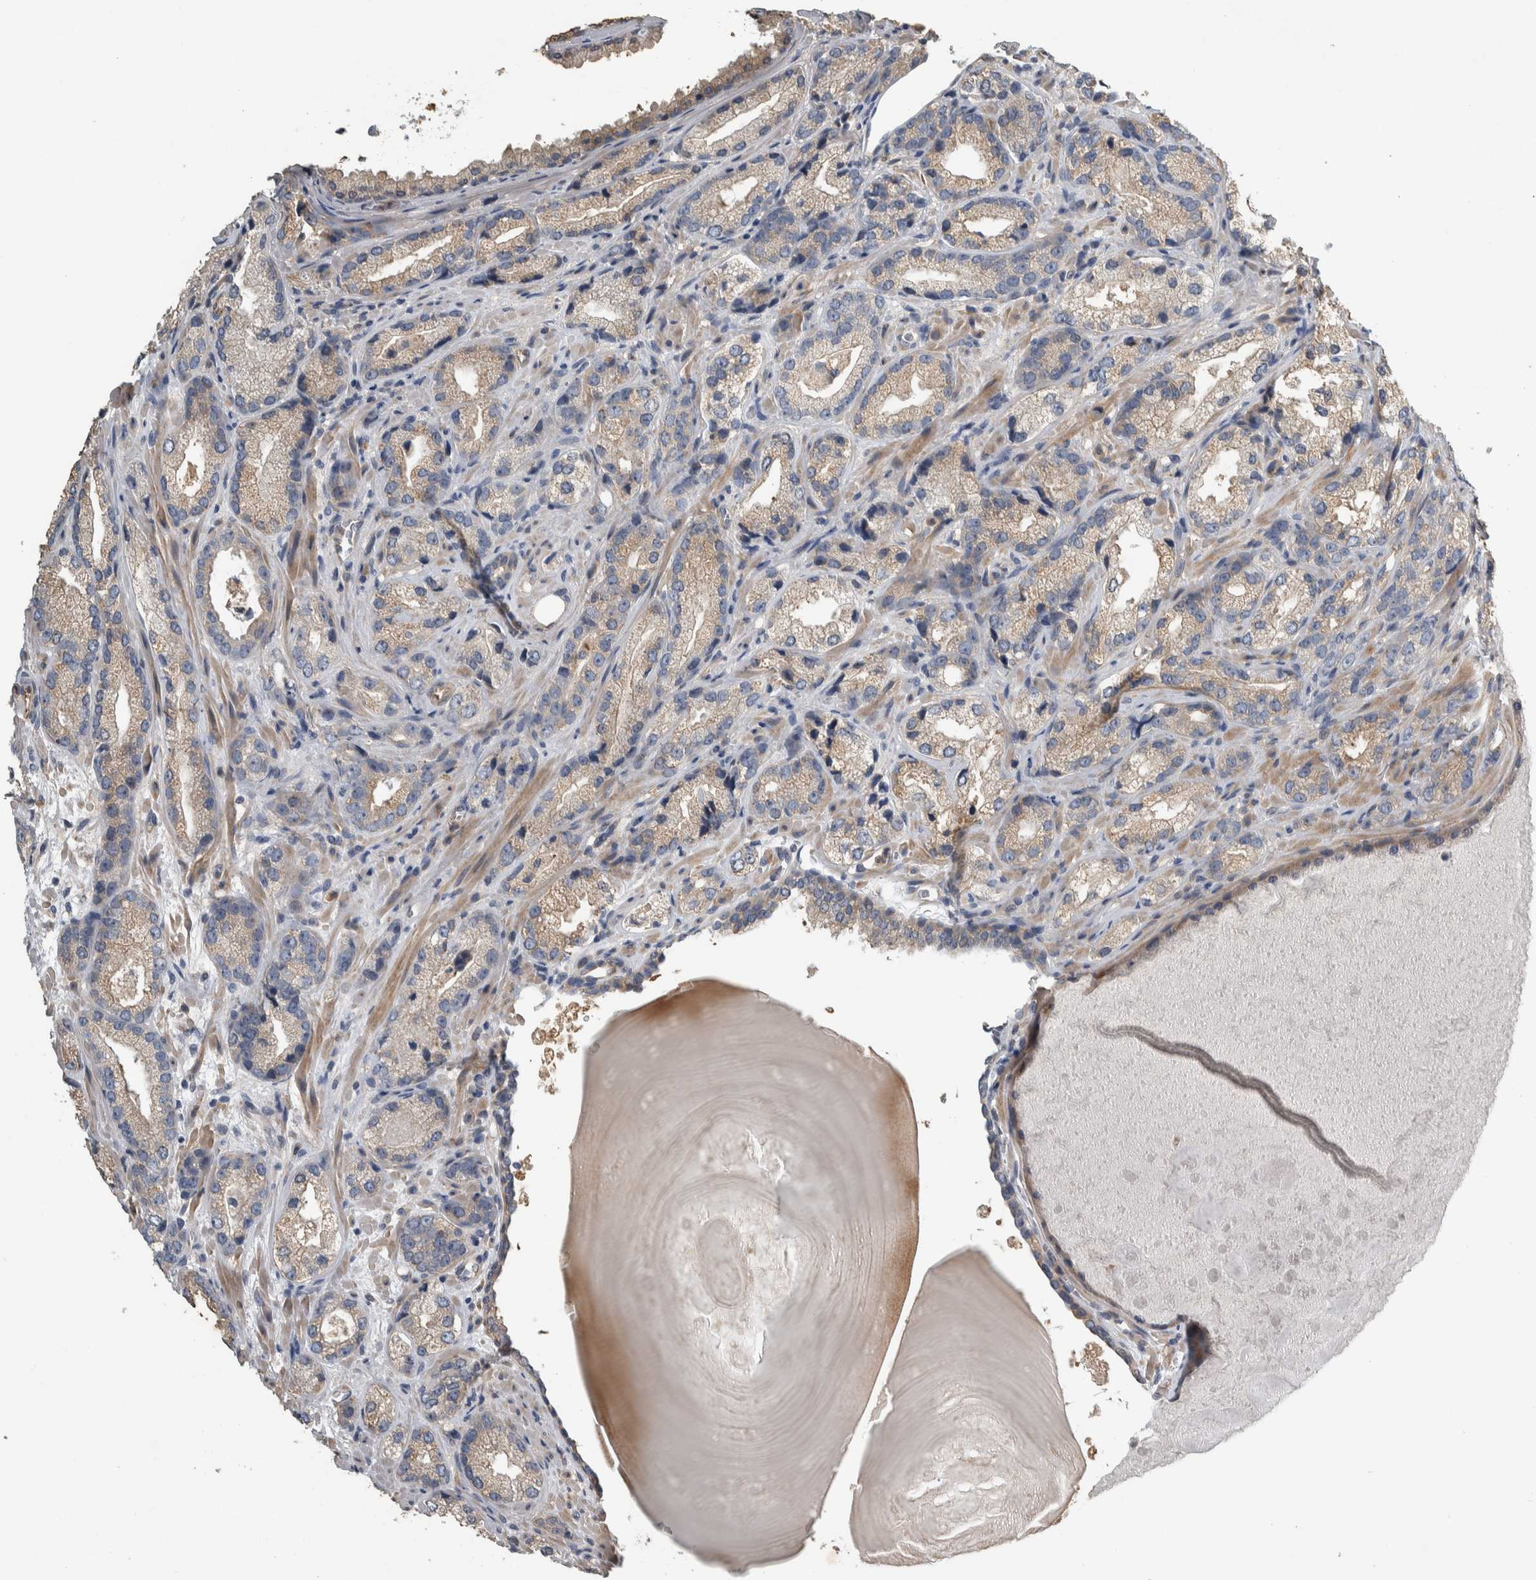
{"staining": {"intensity": "weak", "quantity": ">75%", "location": "cytoplasmic/membranous"}, "tissue": "prostate cancer", "cell_type": "Tumor cells", "image_type": "cancer", "snomed": [{"axis": "morphology", "description": "Adenocarcinoma, High grade"}, {"axis": "topography", "description": "Prostate"}], "caption": "Immunohistochemical staining of high-grade adenocarcinoma (prostate) displays low levels of weak cytoplasmic/membranous protein expression in about >75% of tumor cells. The protein of interest is stained brown, and the nuclei are stained in blue (DAB IHC with brightfield microscopy, high magnification).", "gene": "NT5C2", "patient": {"sex": "male", "age": 63}}